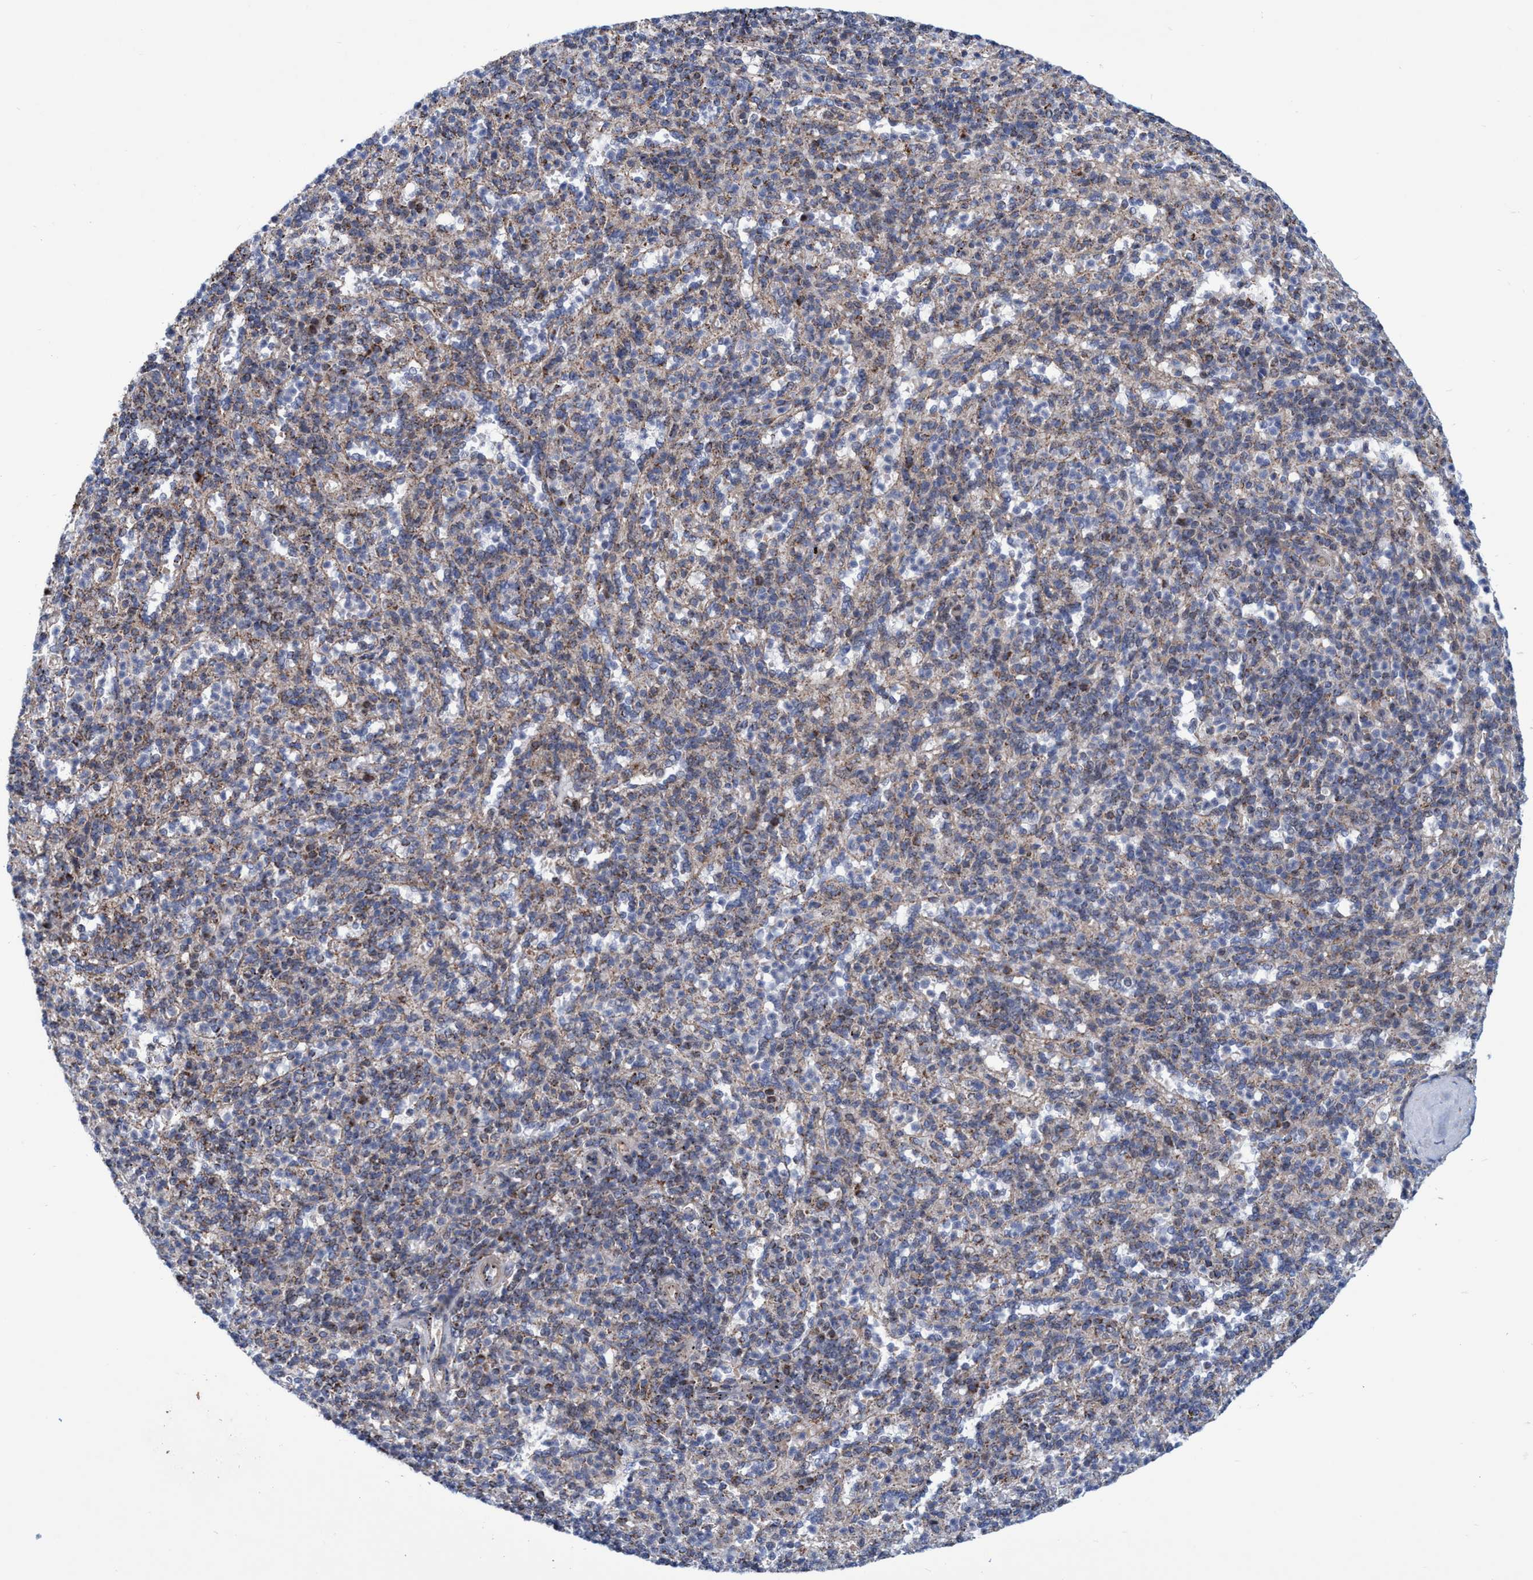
{"staining": {"intensity": "moderate", "quantity": "<25%", "location": "cytoplasmic/membranous"}, "tissue": "spleen", "cell_type": "Cells in red pulp", "image_type": "normal", "snomed": [{"axis": "morphology", "description": "Normal tissue, NOS"}, {"axis": "topography", "description": "Spleen"}], "caption": "Benign spleen shows moderate cytoplasmic/membranous positivity in approximately <25% of cells in red pulp, visualized by immunohistochemistry.", "gene": "POLR1F", "patient": {"sex": "male", "age": 36}}